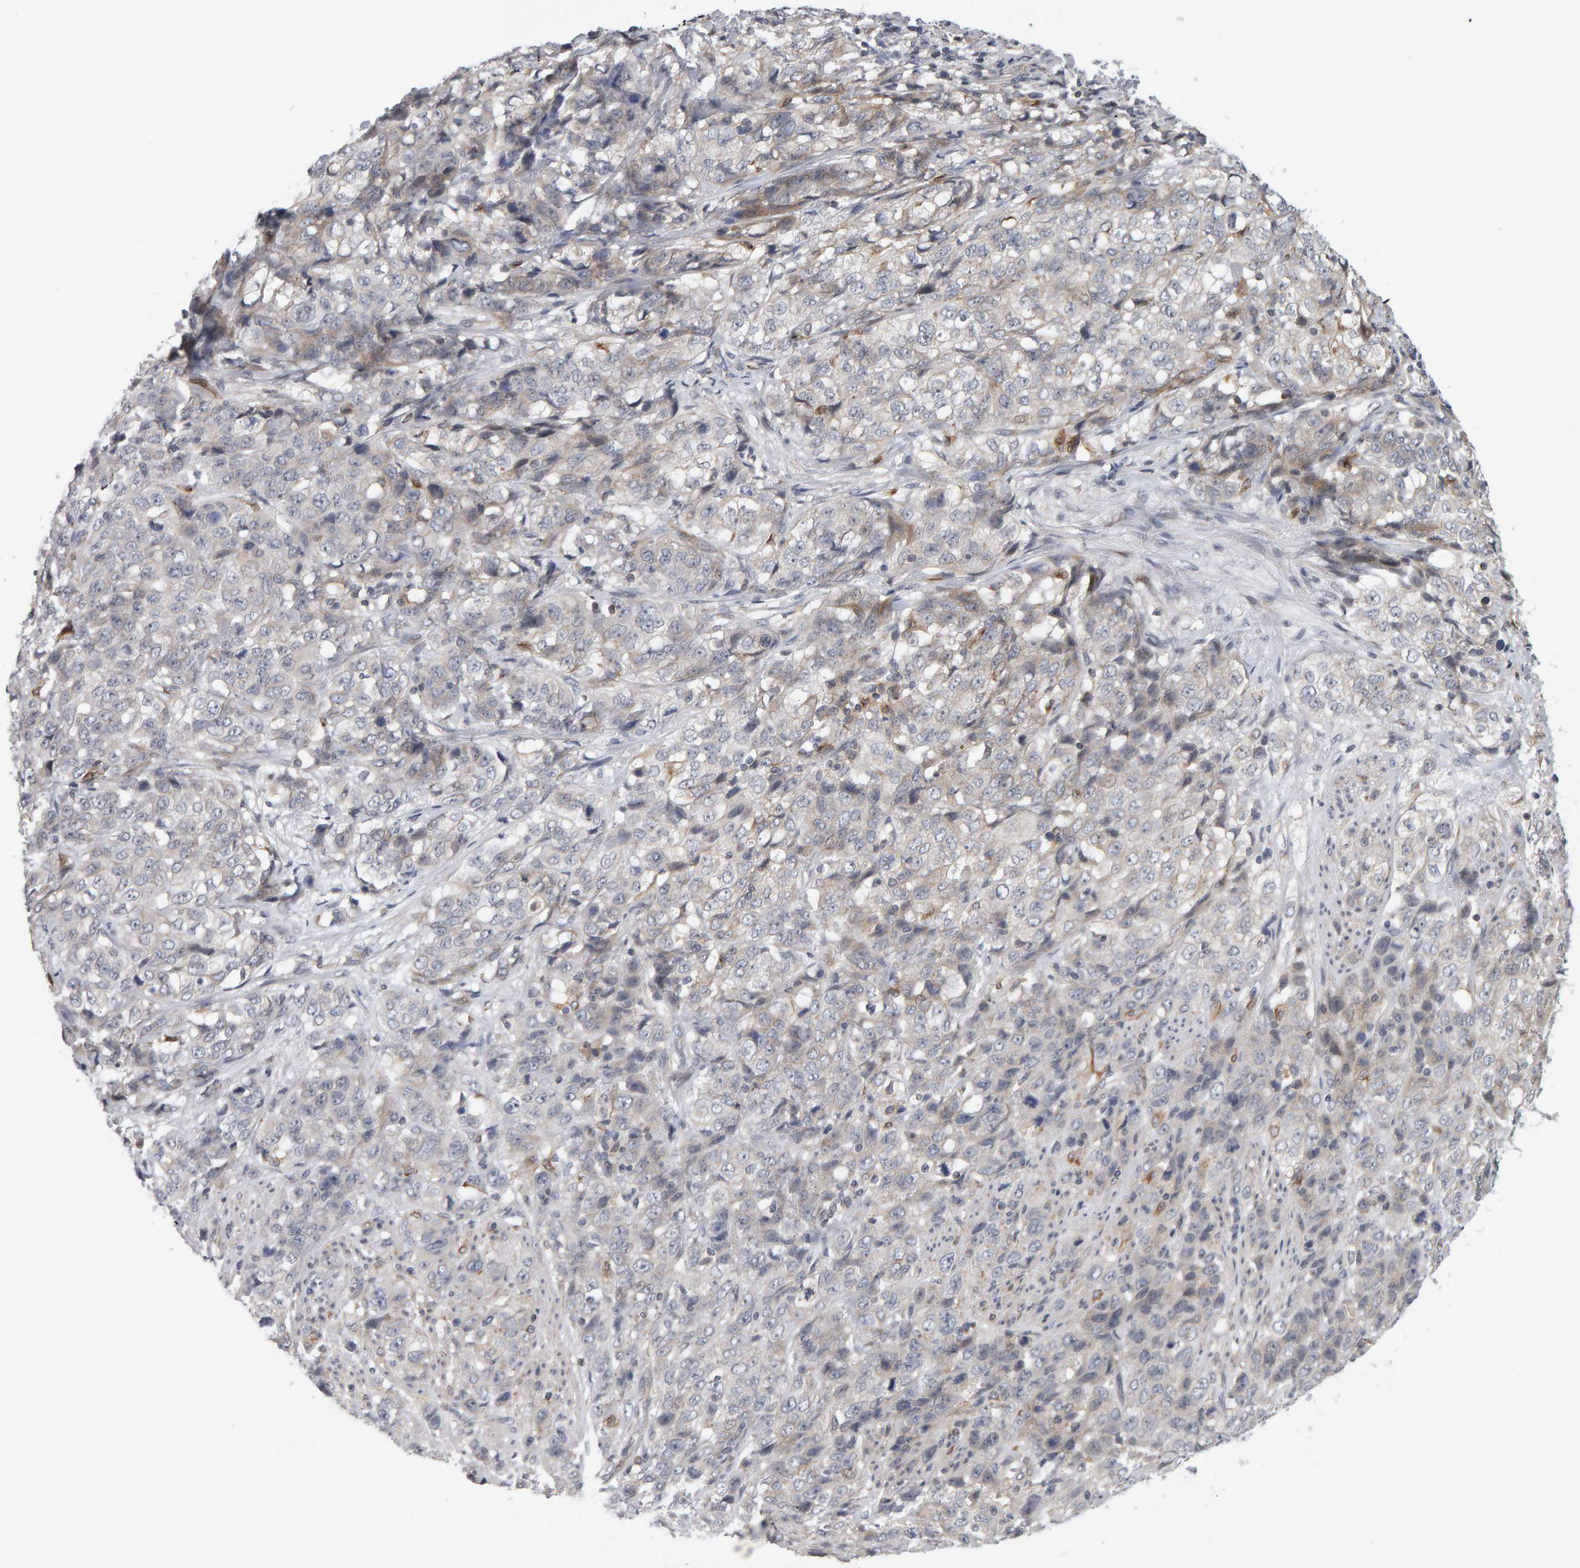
{"staining": {"intensity": "weak", "quantity": "<25%", "location": "cytoplasmic/membranous"}, "tissue": "stomach cancer", "cell_type": "Tumor cells", "image_type": "cancer", "snomed": [{"axis": "morphology", "description": "Adenocarcinoma, NOS"}, {"axis": "topography", "description": "Stomach"}], "caption": "Immunohistochemistry photomicrograph of stomach cancer stained for a protein (brown), which reveals no expression in tumor cells.", "gene": "MSRA", "patient": {"sex": "male", "age": 48}}